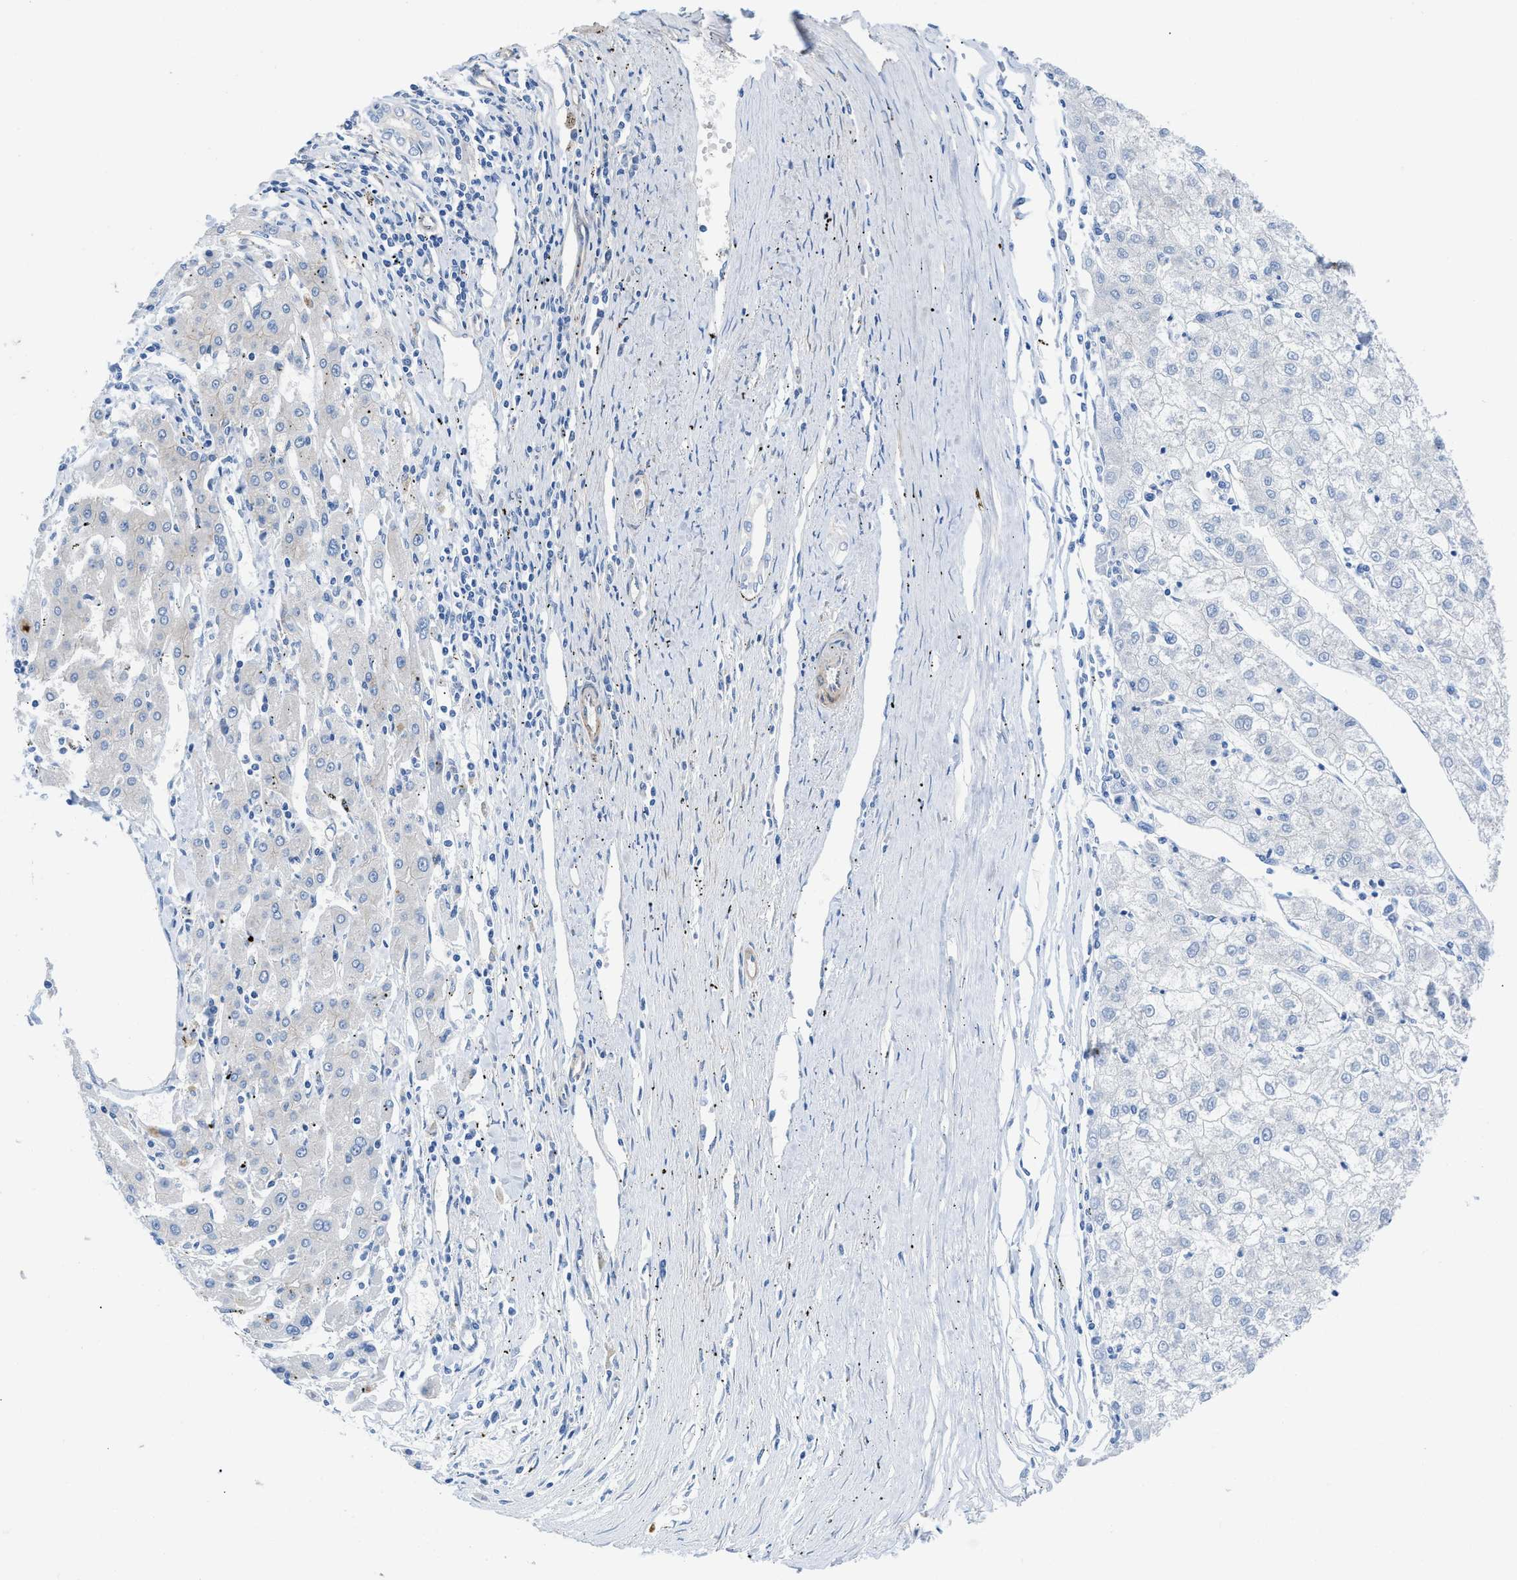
{"staining": {"intensity": "negative", "quantity": "none", "location": "none"}, "tissue": "liver cancer", "cell_type": "Tumor cells", "image_type": "cancer", "snomed": [{"axis": "morphology", "description": "Carcinoma, Hepatocellular, NOS"}, {"axis": "topography", "description": "Liver"}], "caption": "A high-resolution histopathology image shows IHC staining of liver cancer, which displays no significant staining in tumor cells. (Stains: DAB (3,3'-diaminobenzidine) immunohistochemistry with hematoxylin counter stain, Microscopy: brightfield microscopy at high magnification).", "gene": "PDLIM5", "patient": {"sex": "male", "age": 72}}